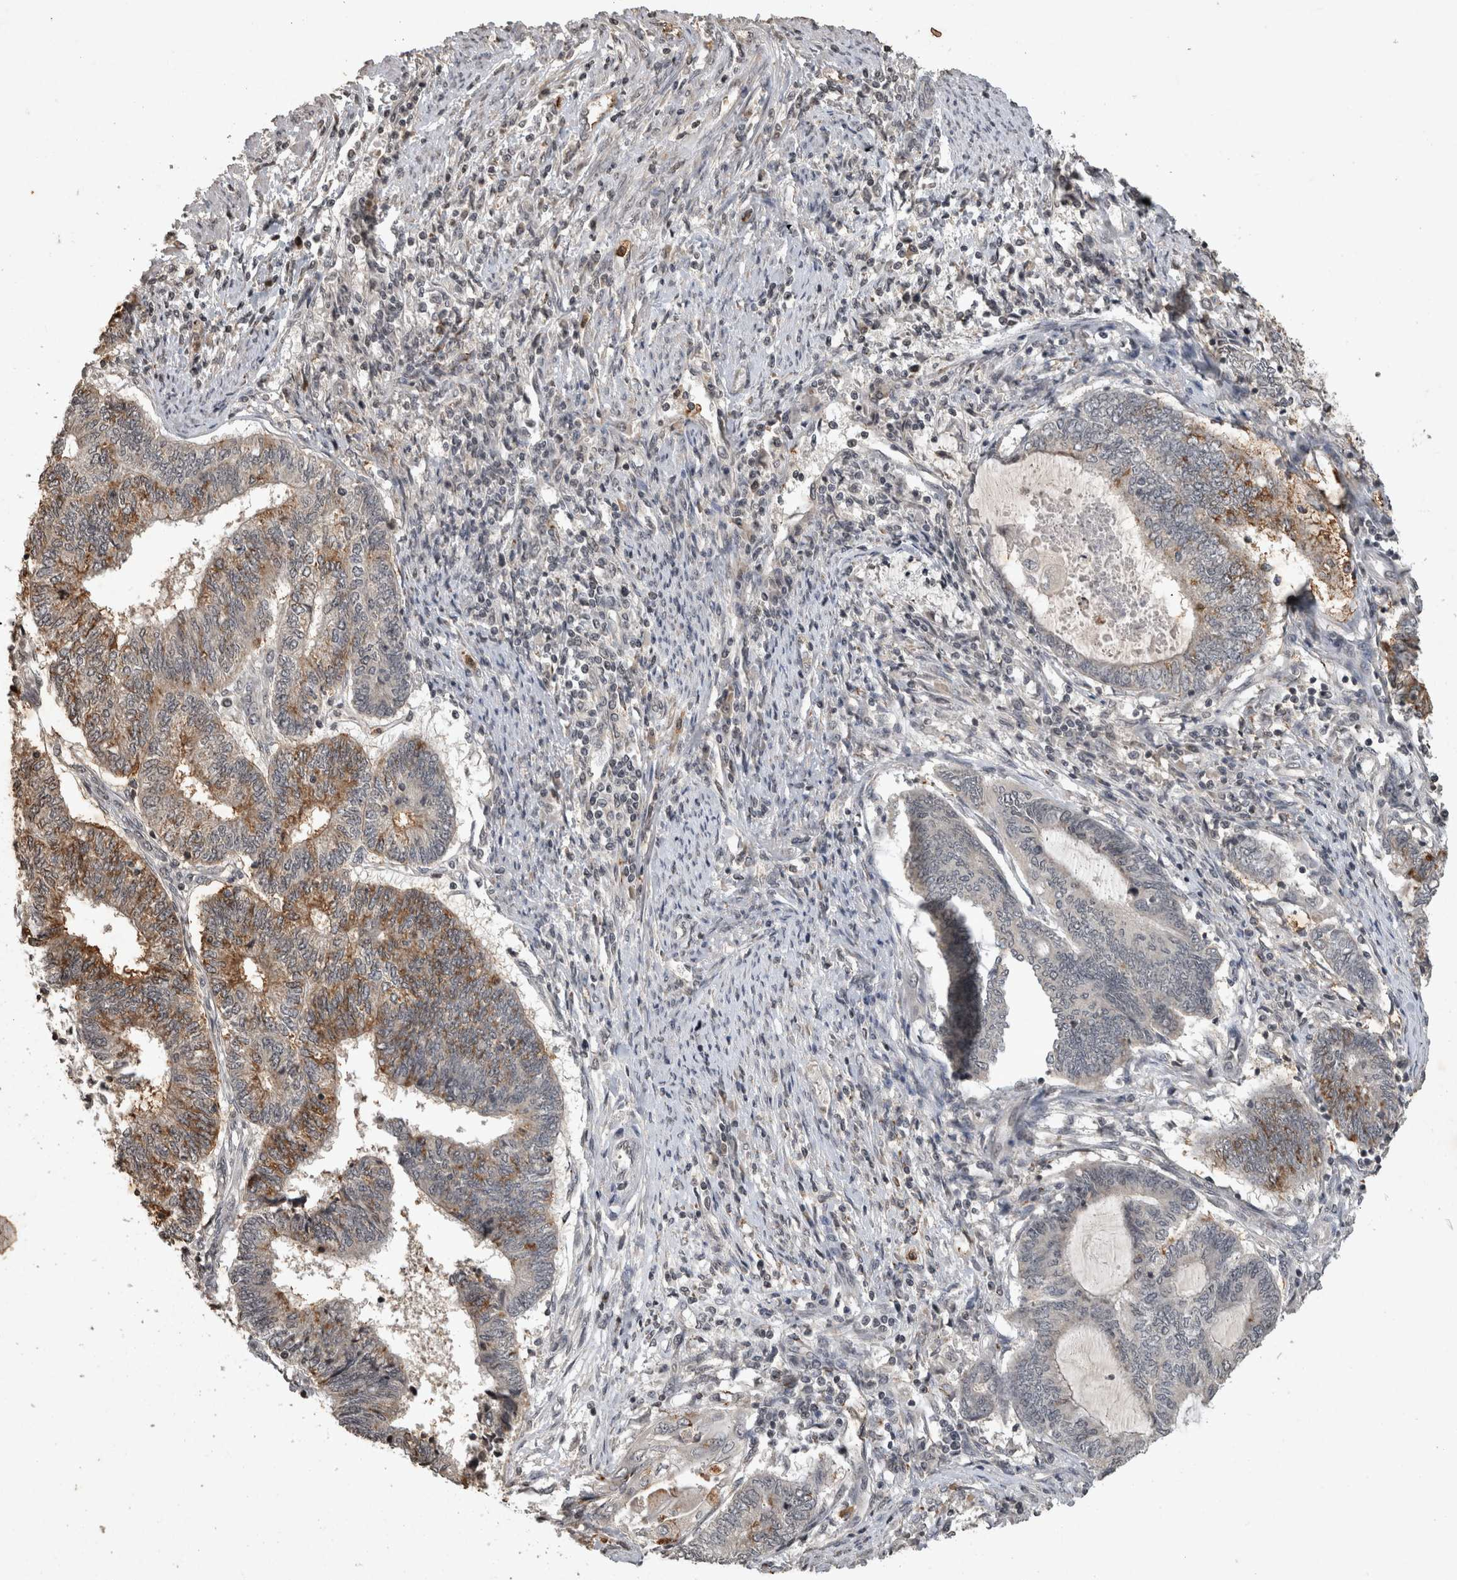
{"staining": {"intensity": "moderate", "quantity": "25%-75%", "location": "cytoplasmic/membranous"}, "tissue": "endometrial cancer", "cell_type": "Tumor cells", "image_type": "cancer", "snomed": [{"axis": "morphology", "description": "Adenocarcinoma, NOS"}, {"axis": "topography", "description": "Uterus"}, {"axis": "topography", "description": "Endometrium"}], "caption": "A brown stain highlights moderate cytoplasmic/membranous expression of a protein in human endometrial cancer (adenocarcinoma) tumor cells.", "gene": "HRK", "patient": {"sex": "female", "age": 70}}